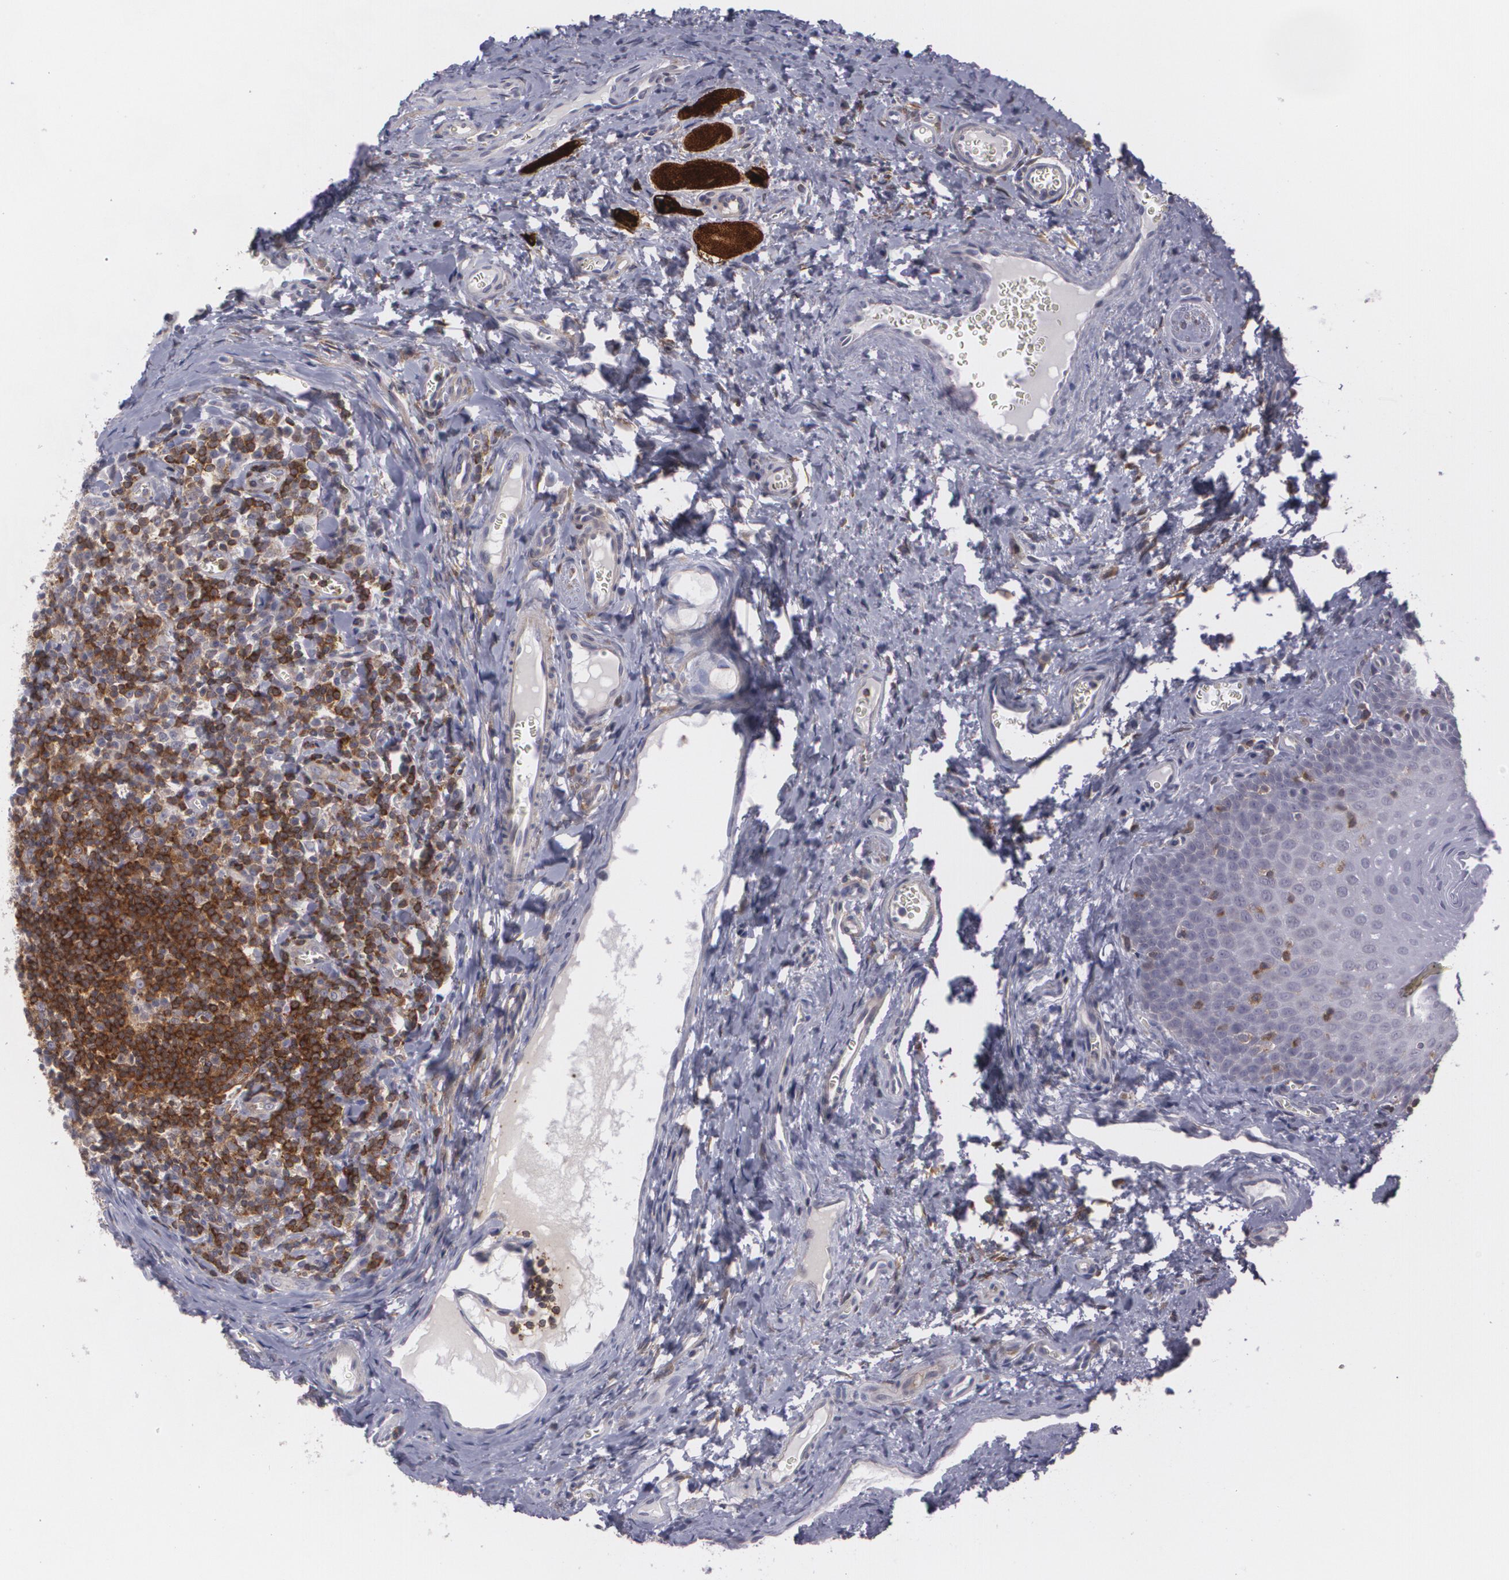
{"staining": {"intensity": "negative", "quantity": "none", "location": "none"}, "tissue": "oral mucosa", "cell_type": "Squamous epithelial cells", "image_type": "normal", "snomed": [{"axis": "morphology", "description": "Normal tissue, NOS"}, {"axis": "topography", "description": "Oral tissue"}], "caption": "Squamous epithelial cells show no significant protein staining in normal oral mucosa. The staining was performed using DAB to visualize the protein expression in brown, while the nuclei were stained in blue with hematoxylin (Magnification: 20x).", "gene": "BIN1", "patient": {"sex": "male", "age": 20}}